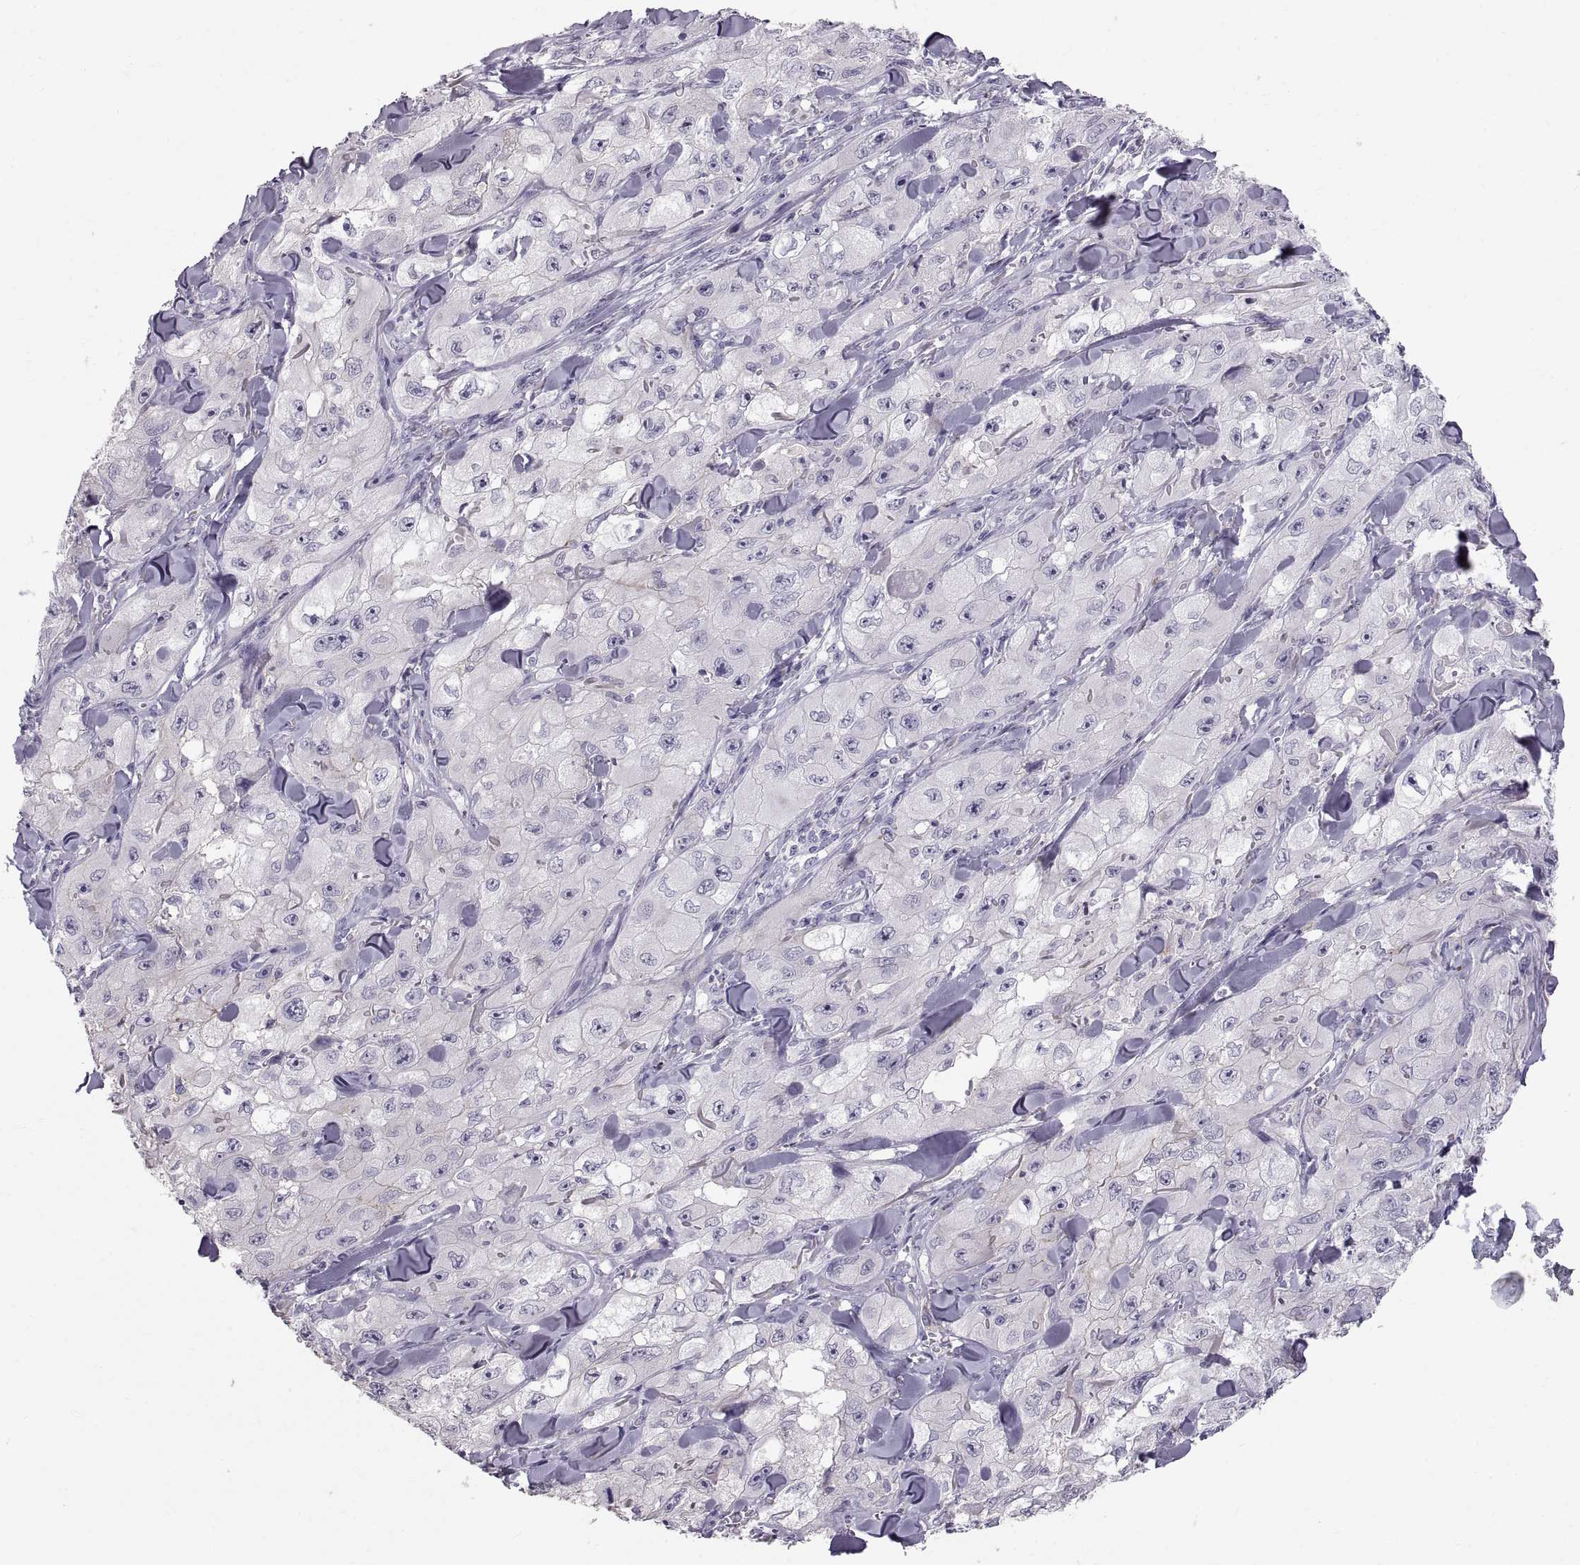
{"staining": {"intensity": "negative", "quantity": "none", "location": "none"}, "tissue": "skin cancer", "cell_type": "Tumor cells", "image_type": "cancer", "snomed": [{"axis": "morphology", "description": "Squamous cell carcinoma, NOS"}, {"axis": "topography", "description": "Skin"}, {"axis": "topography", "description": "Subcutis"}], "caption": "This is an immunohistochemistry micrograph of human skin cancer. There is no positivity in tumor cells.", "gene": "SPACDR", "patient": {"sex": "male", "age": 73}}